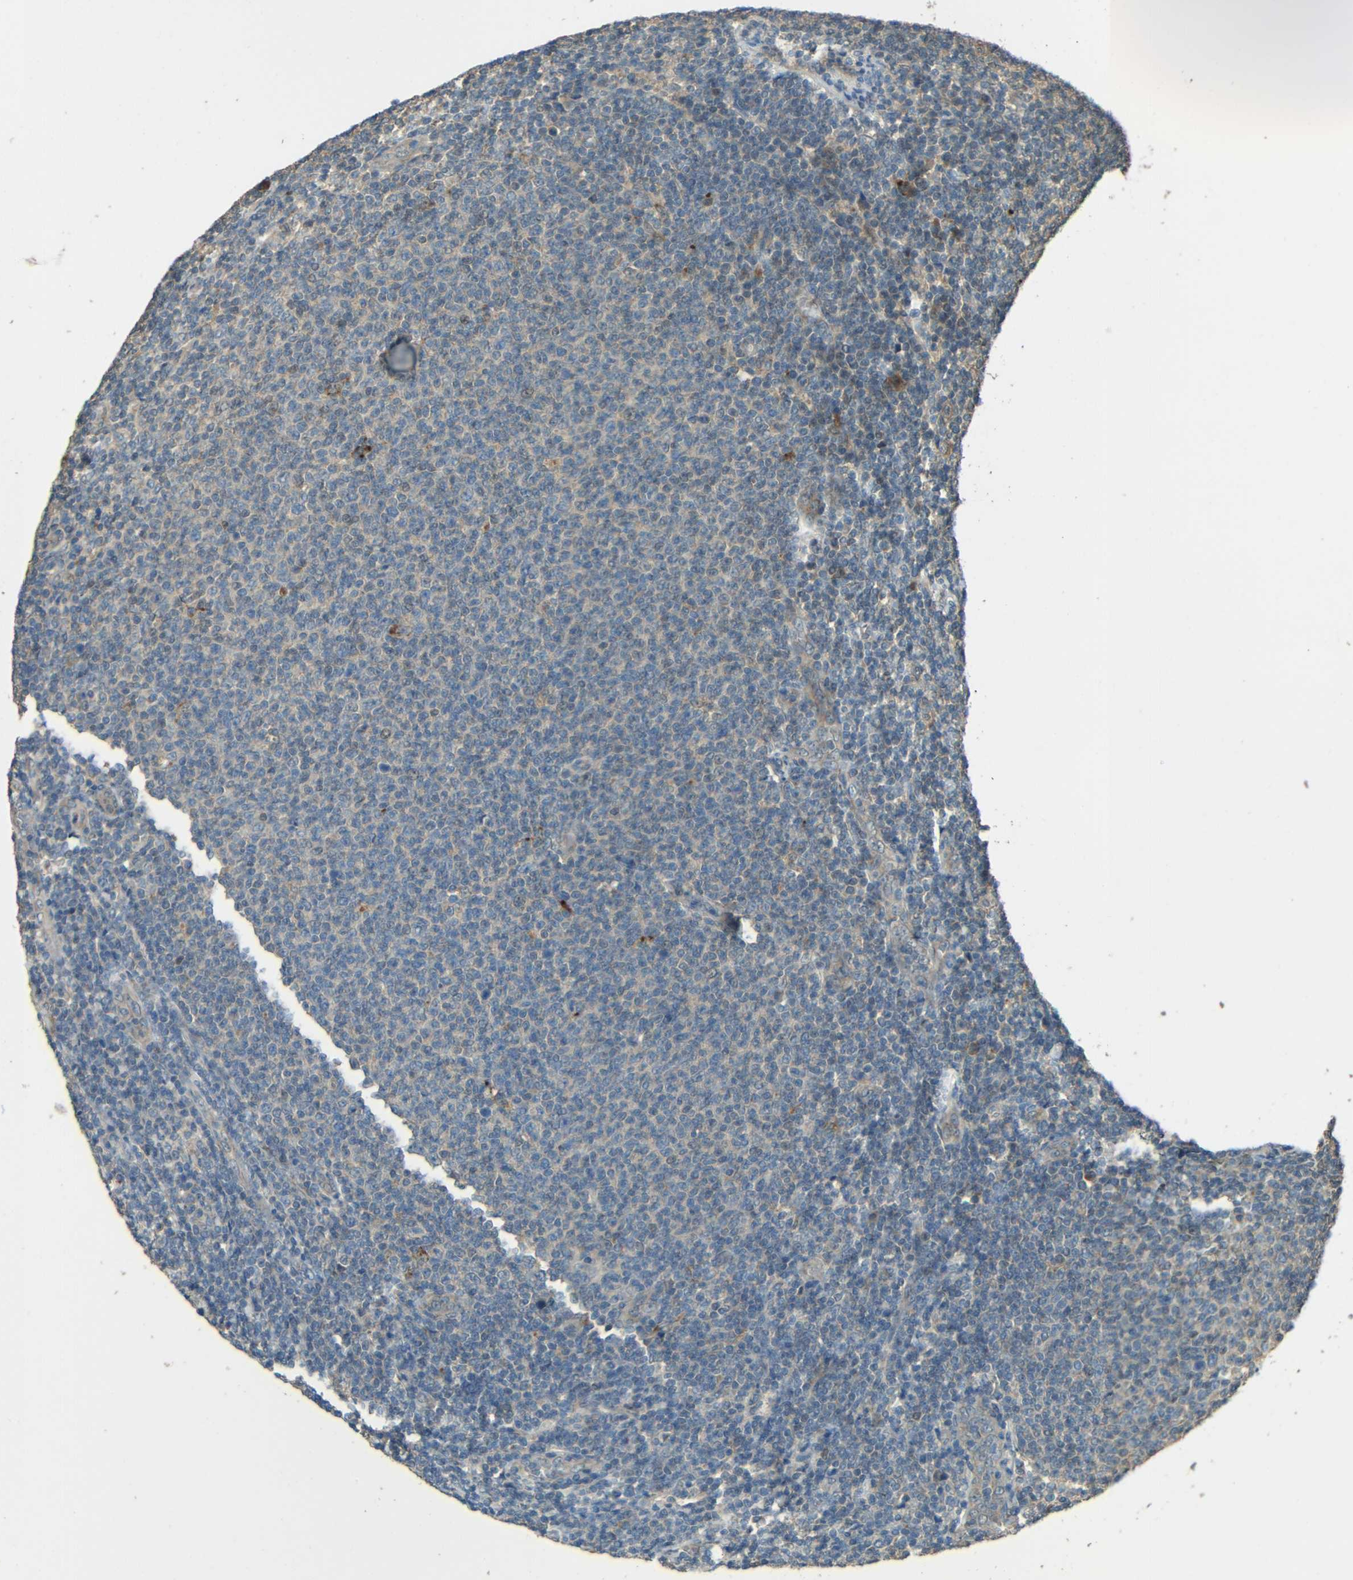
{"staining": {"intensity": "weak", "quantity": "25%-75%", "location": "cytoplasmic/membranous"}, "tissue": "lymphoma", "cell_type": "Tumor cells", "image_type": "cancer", "snomed": [{"axis": "morphology", "description": "Malignant lymphoma, non-Hodgkin's type, Low grade"}, {"axis": "topography", "description": "Lymph node"}], "caption": "Lymphoma was stained to show a protein in brown. There is low levels of weak cytoplasmic/membranous staining in approximately 25%-75% of tumor cells. (IHC, brightfield microscopy, high magnification).", "gene": "ACACA", "patient": {"sex": "male", "age": 66}}